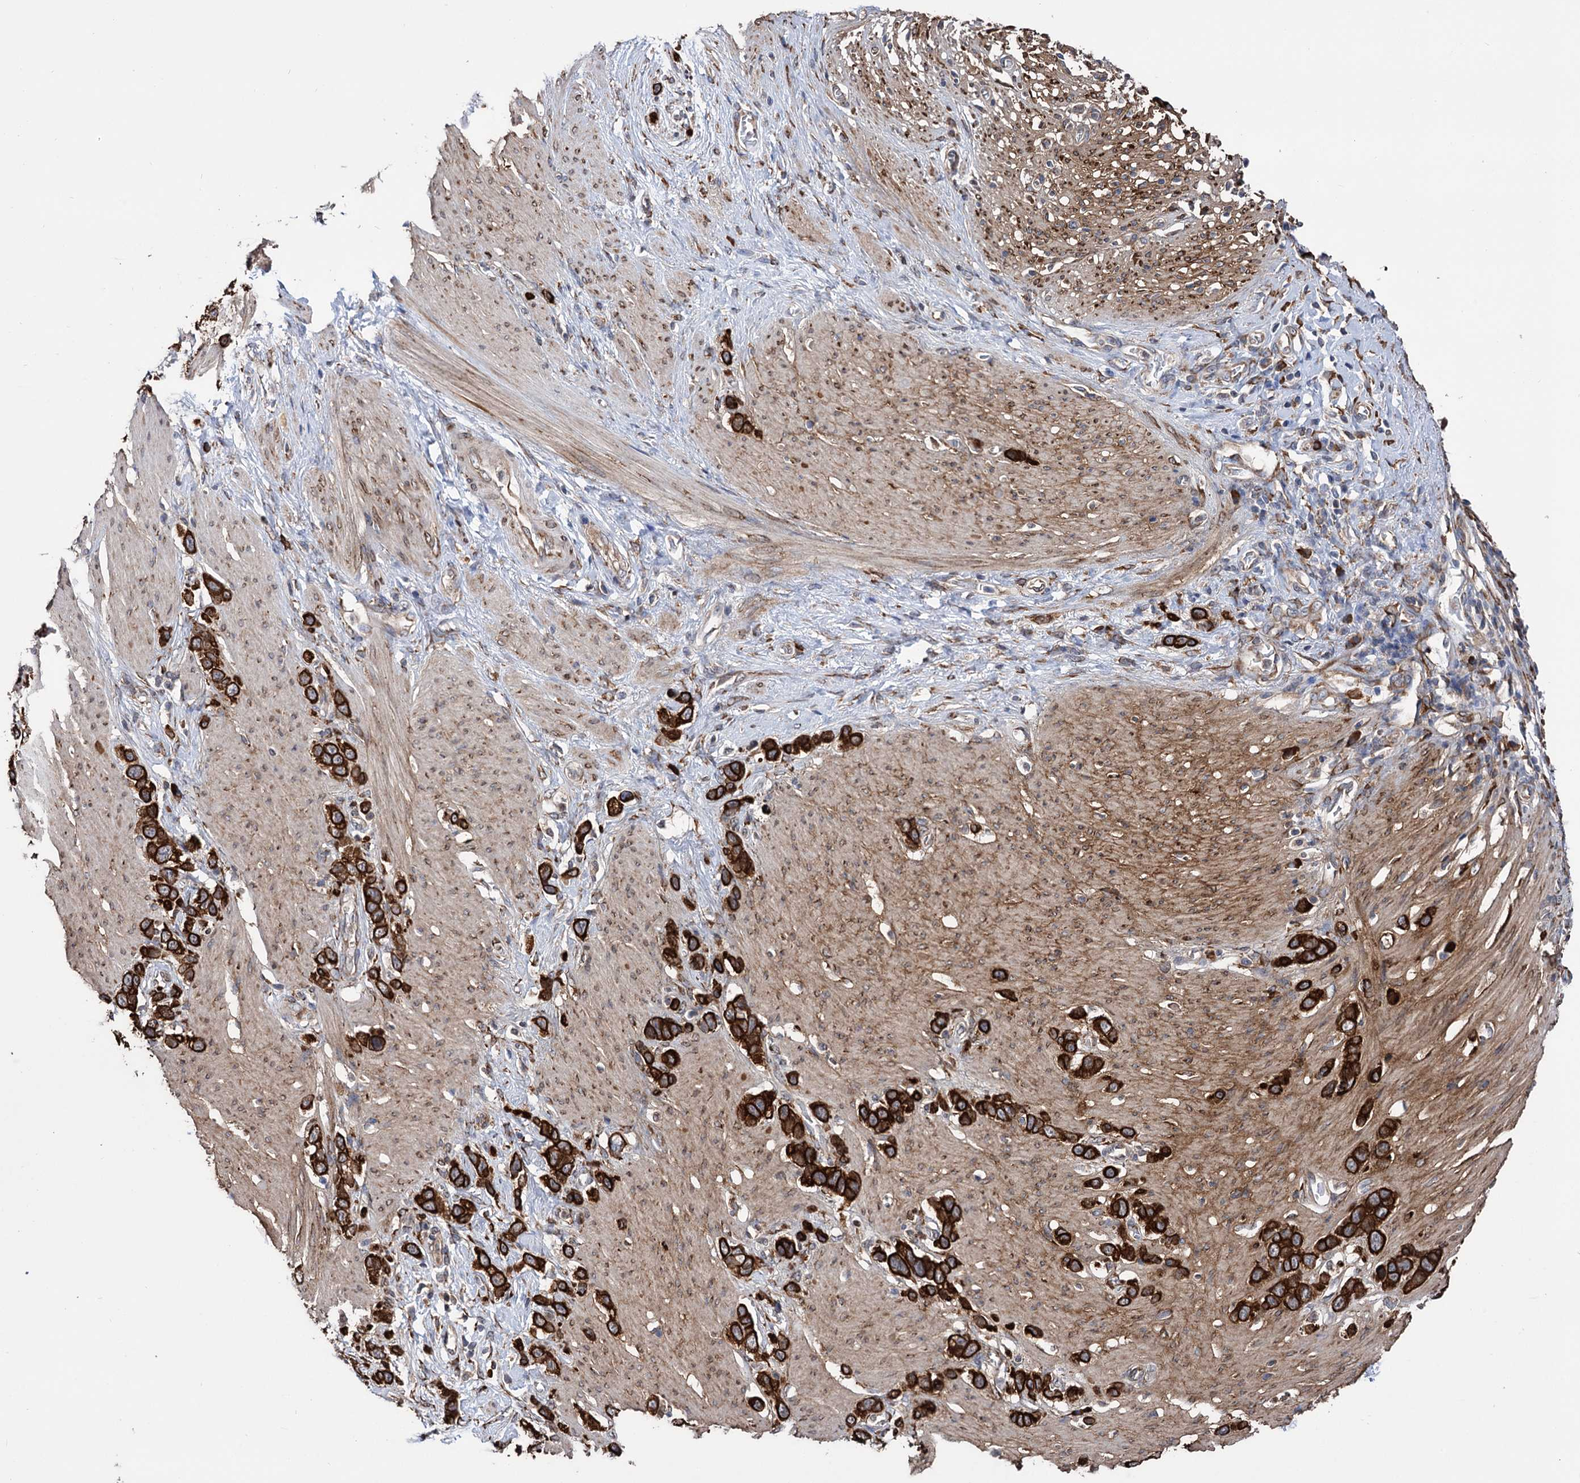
{"staining": {"intensity": "strong", "quantity": ">75%", "location": "cytoplasmic/membranous"}, "tissue": "stomach cancer", "cell_type": "Tumor cells", "image_type": "cancer", "snomed": [{"axis": "morphology", "description": "Adenocarcinoma, NOS"}, {"axis": "morphology", "description": "Adenocarcinoma, High grade"}, {"axis": "topography", "description": "Stomach, upper"}, {"axis": "topography", "description": "Stomach, lower"}], "caption": "The image displays immunohistochemical staining of stomach cancer. There is strong cytoplasmic/membranous expression is appreciated in about >75% of tumor cells.", "gene": "CDAN1", "patient": {"sex": "female", "age": 65}}